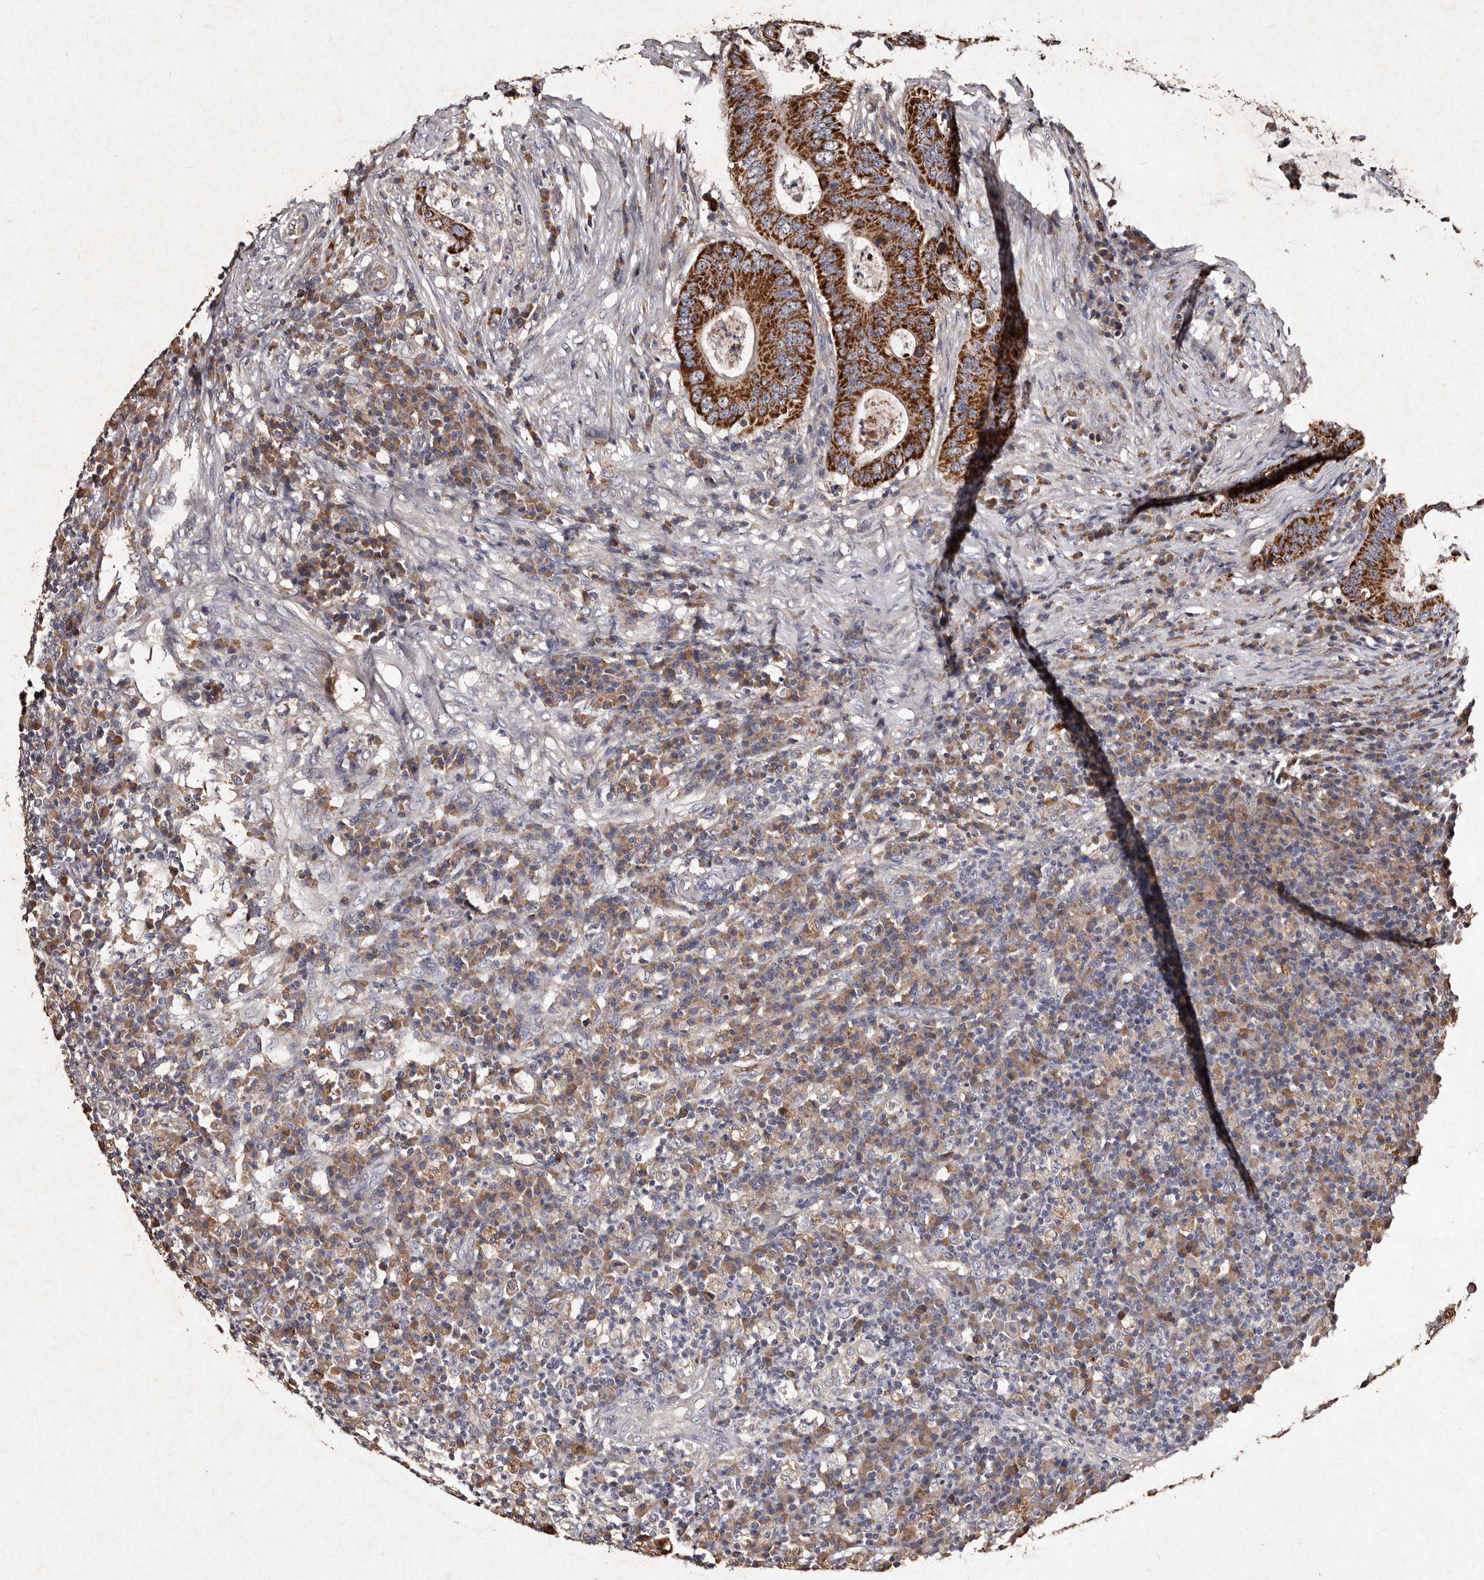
{"staining": {"intensity": "strong", "quantity": ">75%", "location": "cytoplasmic/membranous"}, "tissue": "colorectal cancer", "cell_type": "Tumor cells", "image_type": "cancer", "snomed": [{"axis": "morphology", "description": "Adenocarcinoma, NOS"}, {"axis": "topography", "description": "Colon"}], "caption": "Tumor cells display high levels of strong cytoplasmic/membranous staining in approximately >75% of cells in human colorectal cancer (adenocarcinoma). (DAB (3,3'-diaminobenzidine) = brown stain, brightfield microscopy at high magnification).", "gene": "TFB1M", "patient": {"sex": "male", "age": 83}}